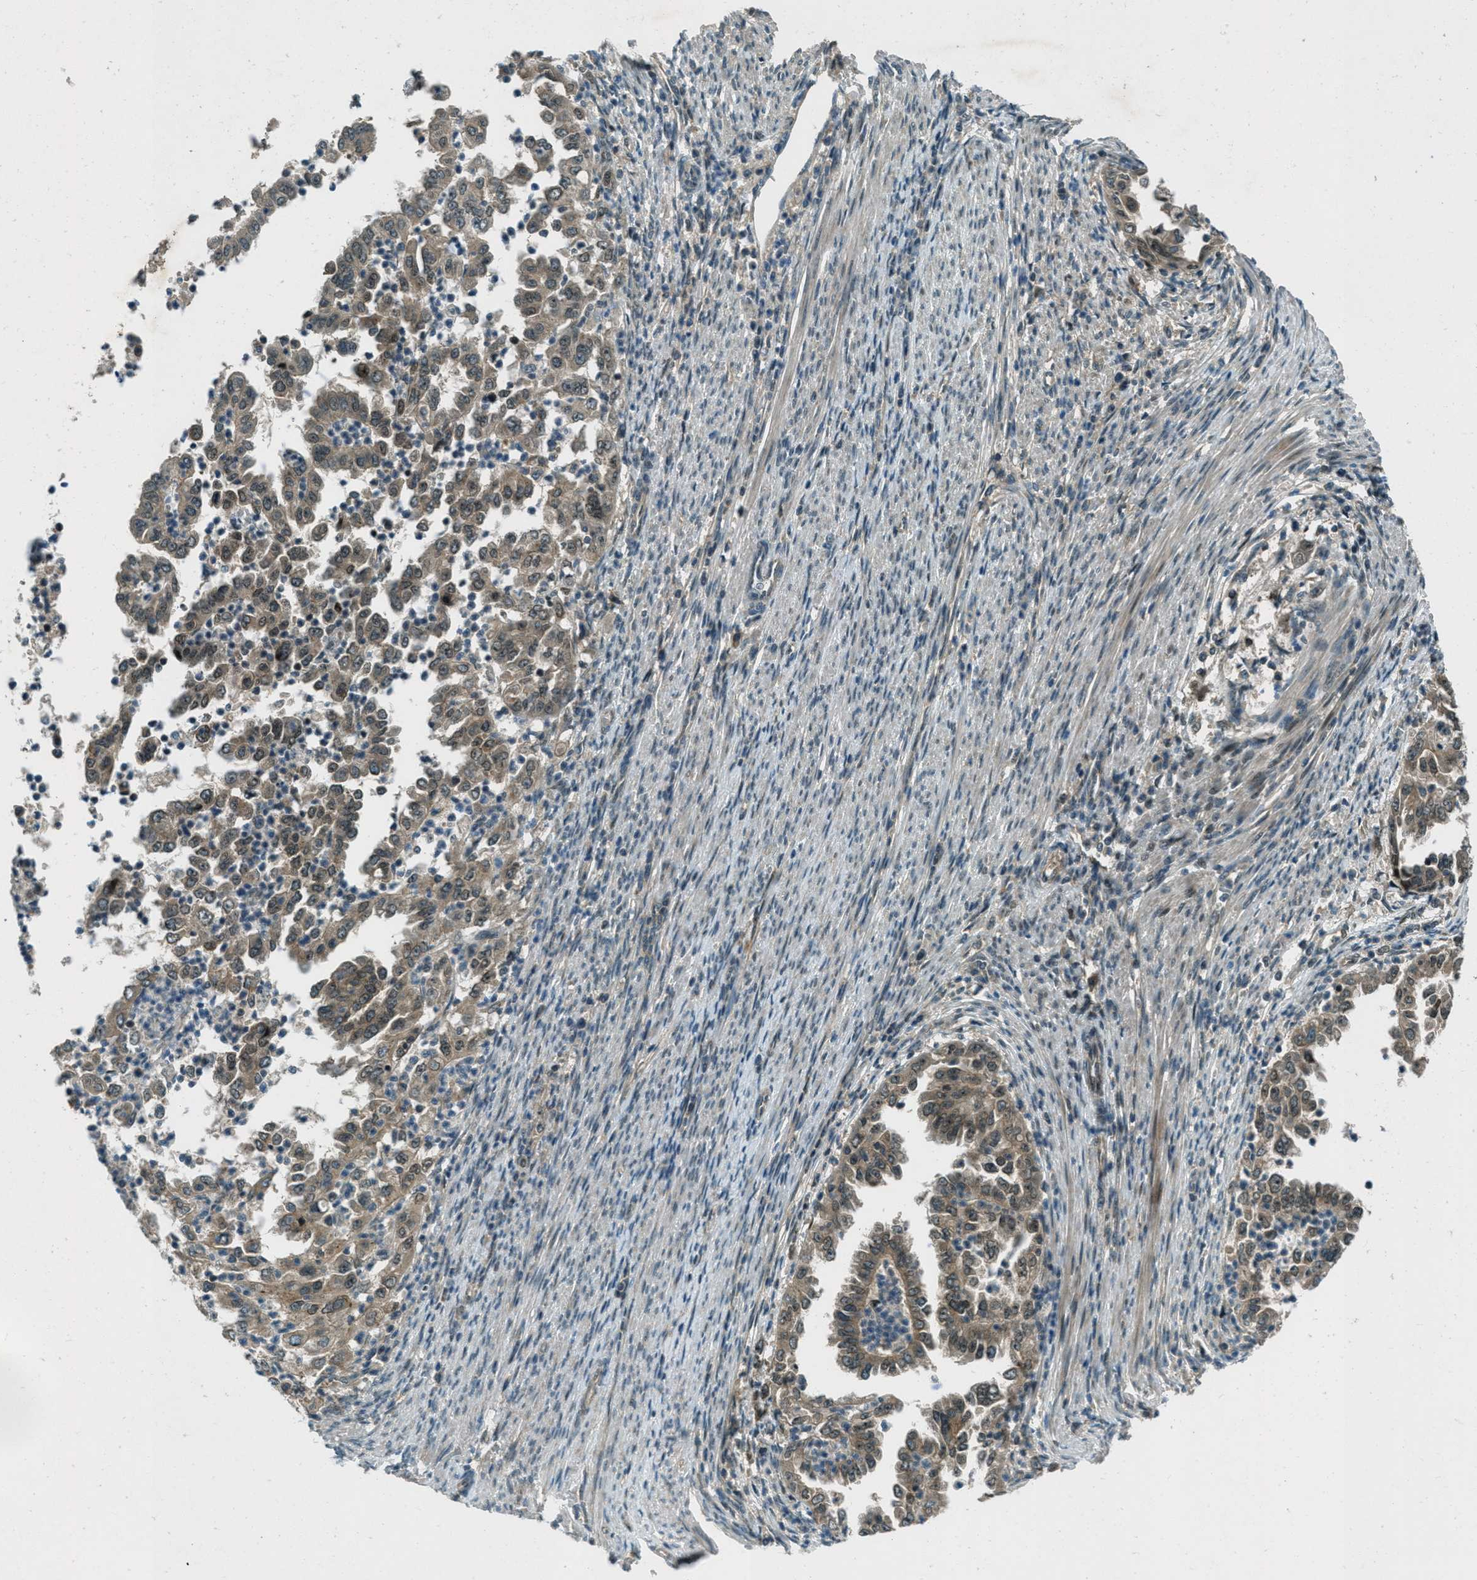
{"staining": {"intensity": "weak", "quantity": ">75%", "location": "cytoplasmic/membranous"}, "tissue": "endometrial cancer", "cell_type": "Tumor cells", "image_type": "cancer", "snomed": [{"axis": "morphology", "description": "Adenocarcinoma, NOS"}, {"axis": "topography", "description": "Endometrium"}], "caption": "Immunohistochemical staining of endometrial cancer displays low levels of weak cytoplasmic/membranous positivity in about >75% of tumor cells. (IHC, brightfield microscopy, high magnification).", "gene": "STK11", "patient": {"sex": "female", "age": 85}}